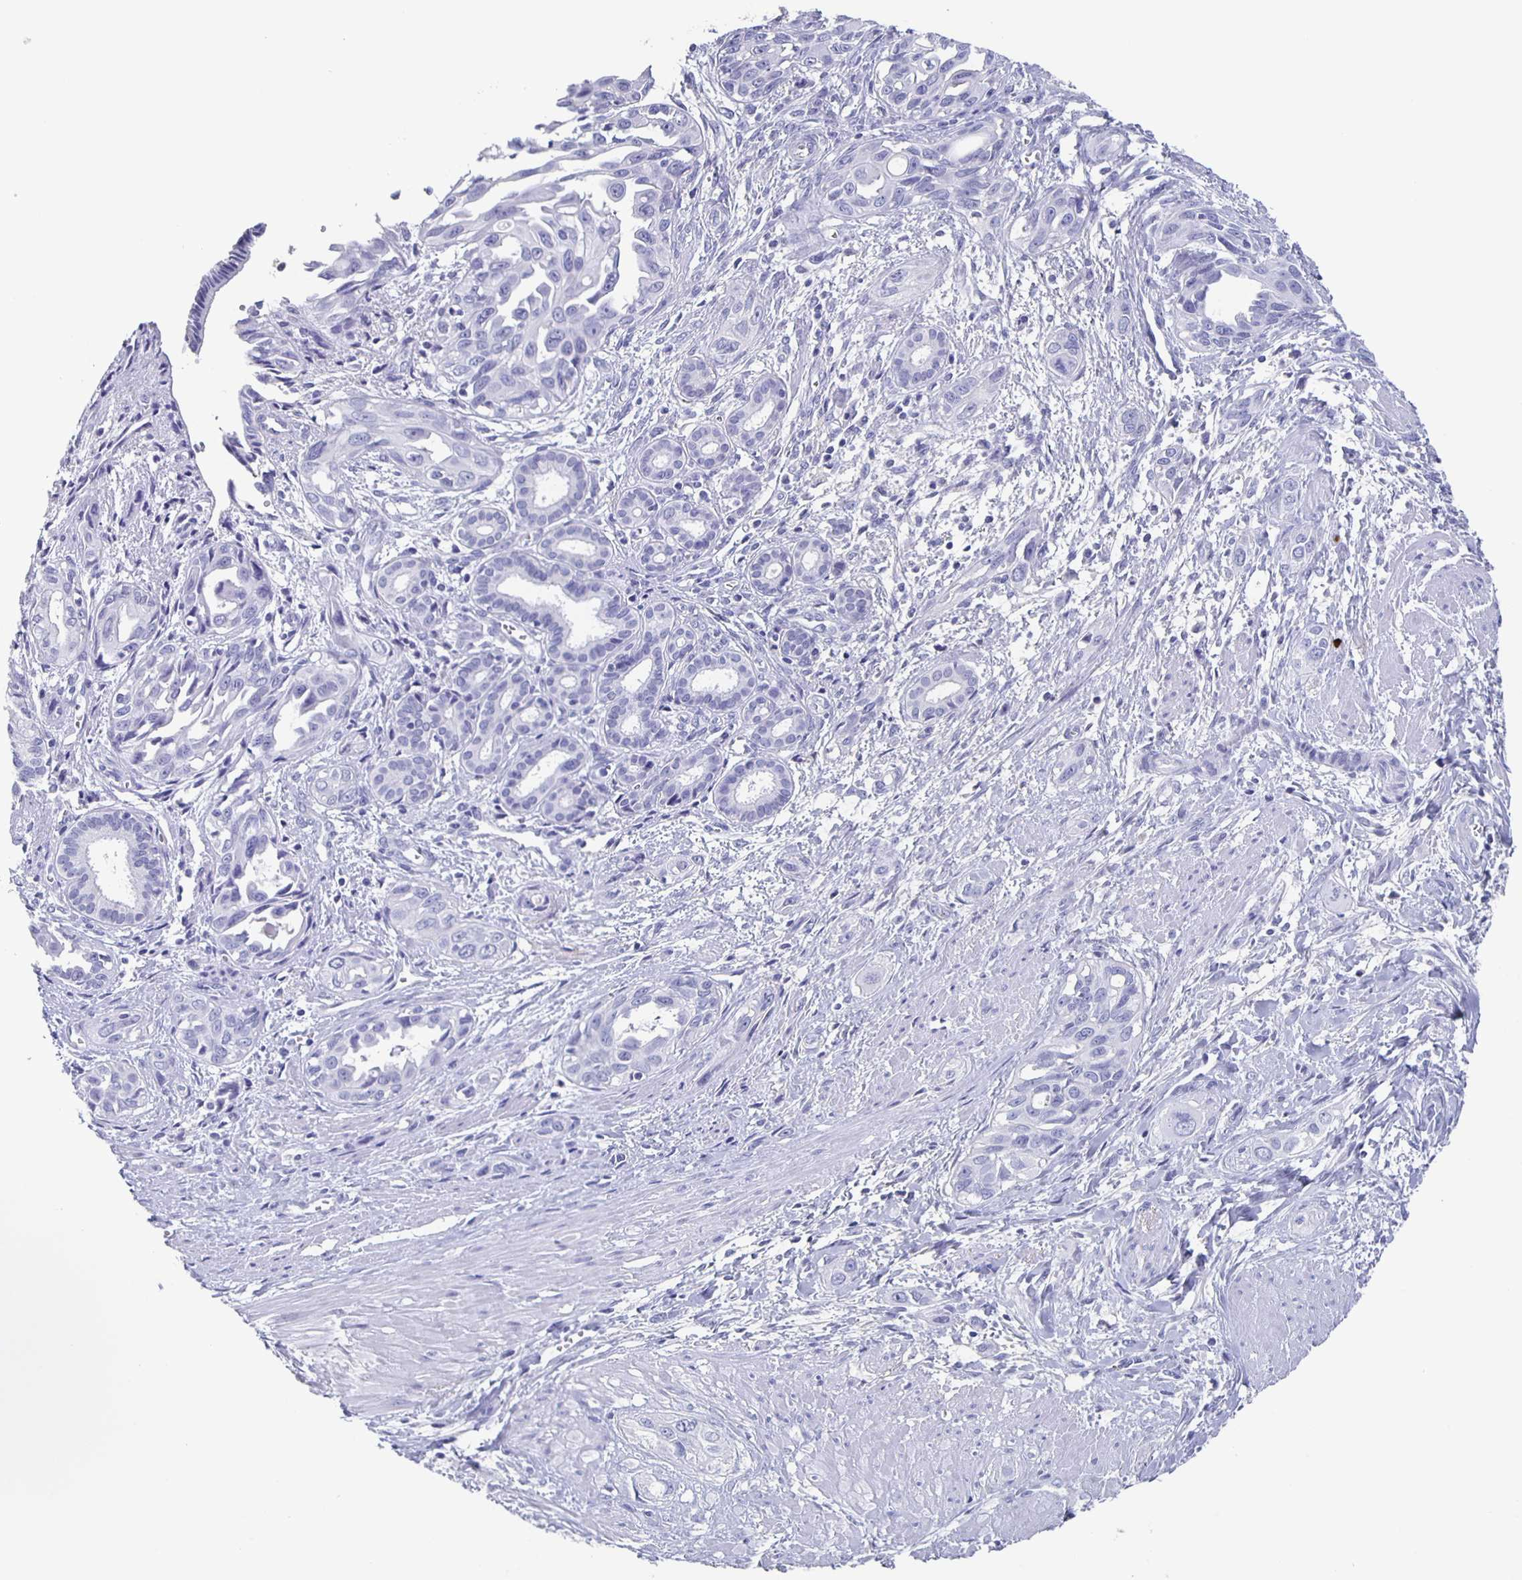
{"staining": {"intensity": "negative", "quantity": "none", "location": "none"}, "tissue": "pancreatic cancer", "cell_type": "Tumor cells", "image_type": "cancer", "snomed": [{"axis": "morphology", "description": "Adenocarcinoma, NOS"}, {"axis": "topography", "description": "Pancreas"}], "caption": "Tumor cells are negative for protein expression in human pancreatic cancer. Nuclei are stained in blue.", "gene": "FGA", "patient": {"sex": "female", "age": 55}}